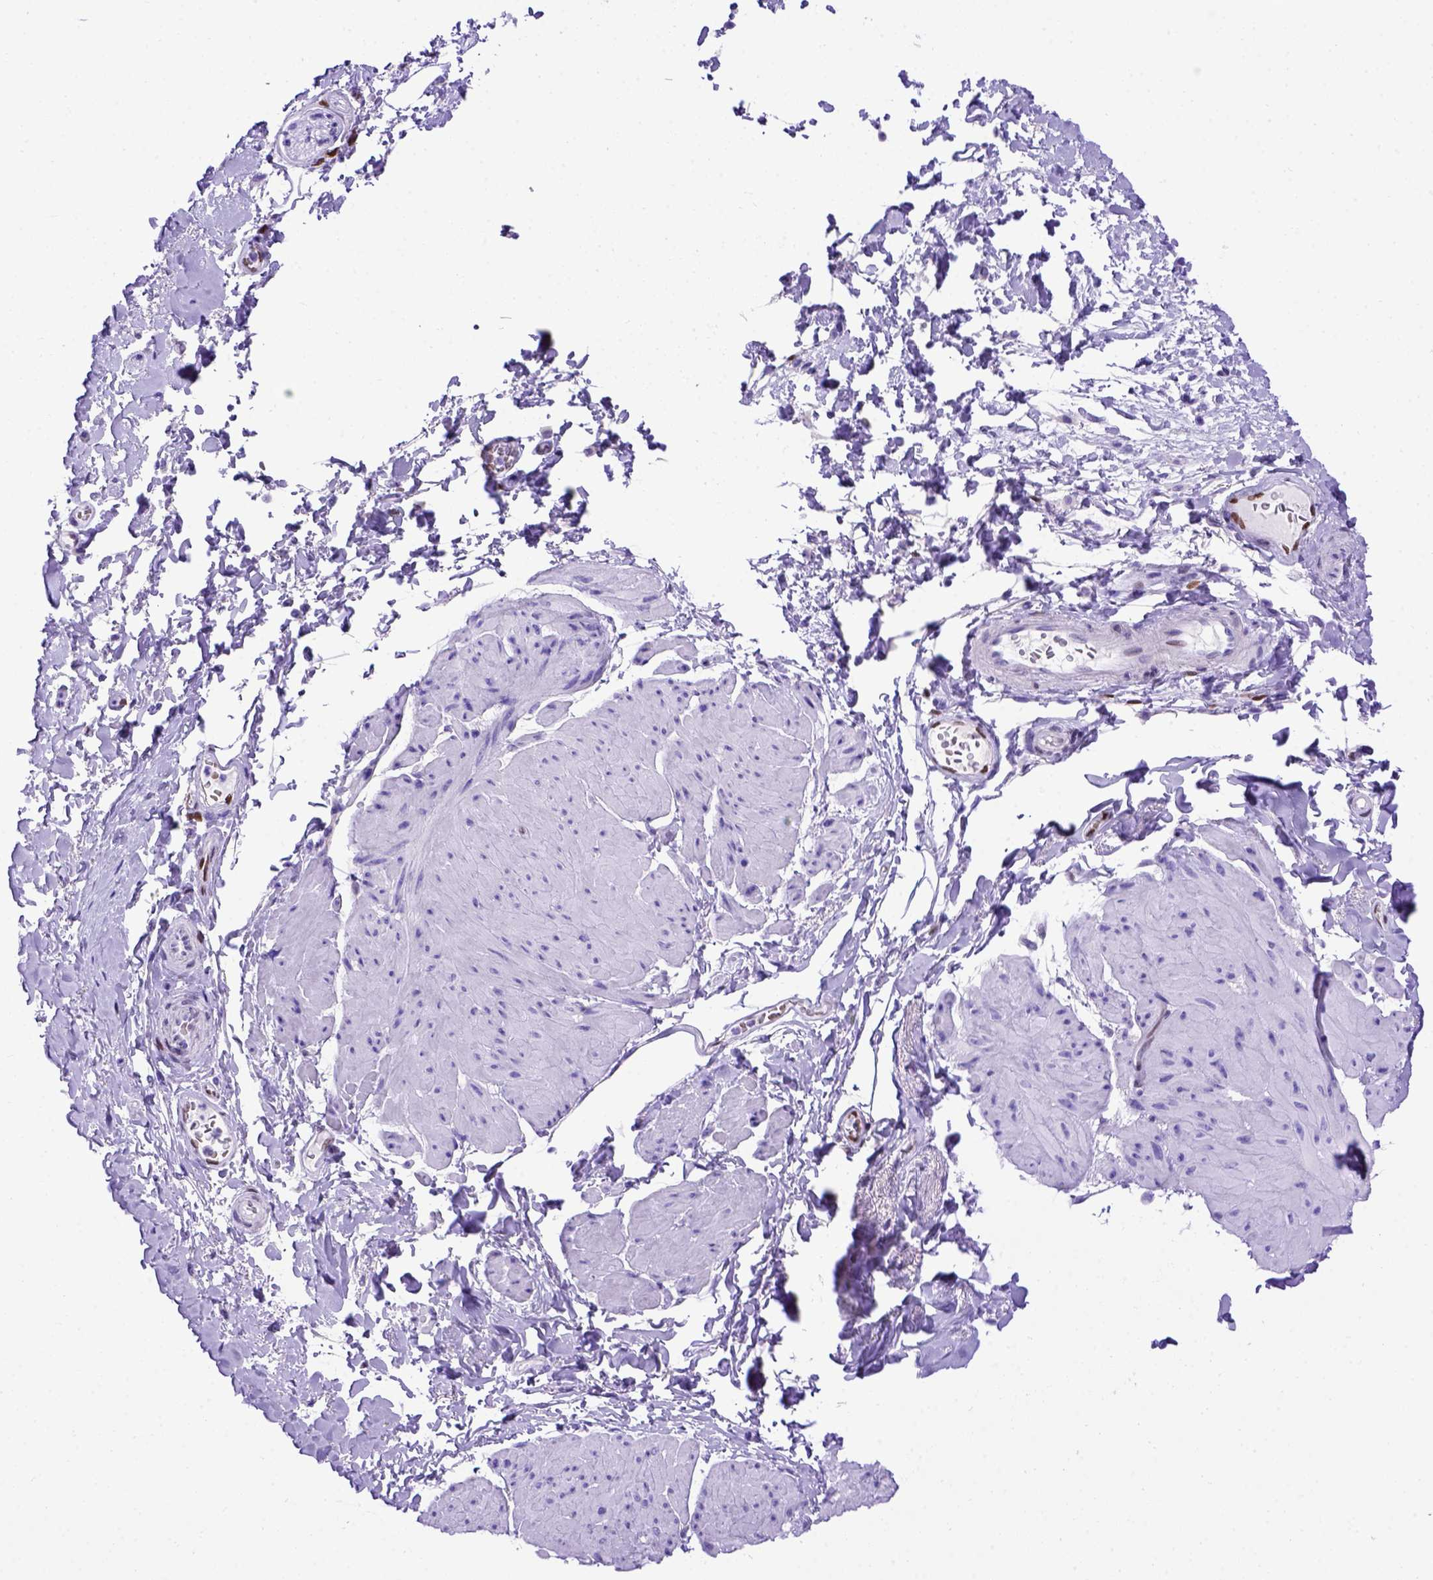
{"staining": {"intensity": "negative", "quantity": "none", "location": "none"}, "tissue": "adipose tissue", "cell_type": "Adipocytes", "image_type": "normal", "snomed": [{"axis": "morphology", "description": "Normal tissue, NOS"}, {"axis": "topography", "description": "Urinary bladder"}, {"axis": "topography", "description": "Peripheral nerve tissue"}], "caption": "This is an immunohistochemistry micrograph of normal human adipose tissue. There is no positivity in adipocytes.", "gene": "MEOX2", "patient": {"sex": "female", "age": 60}}